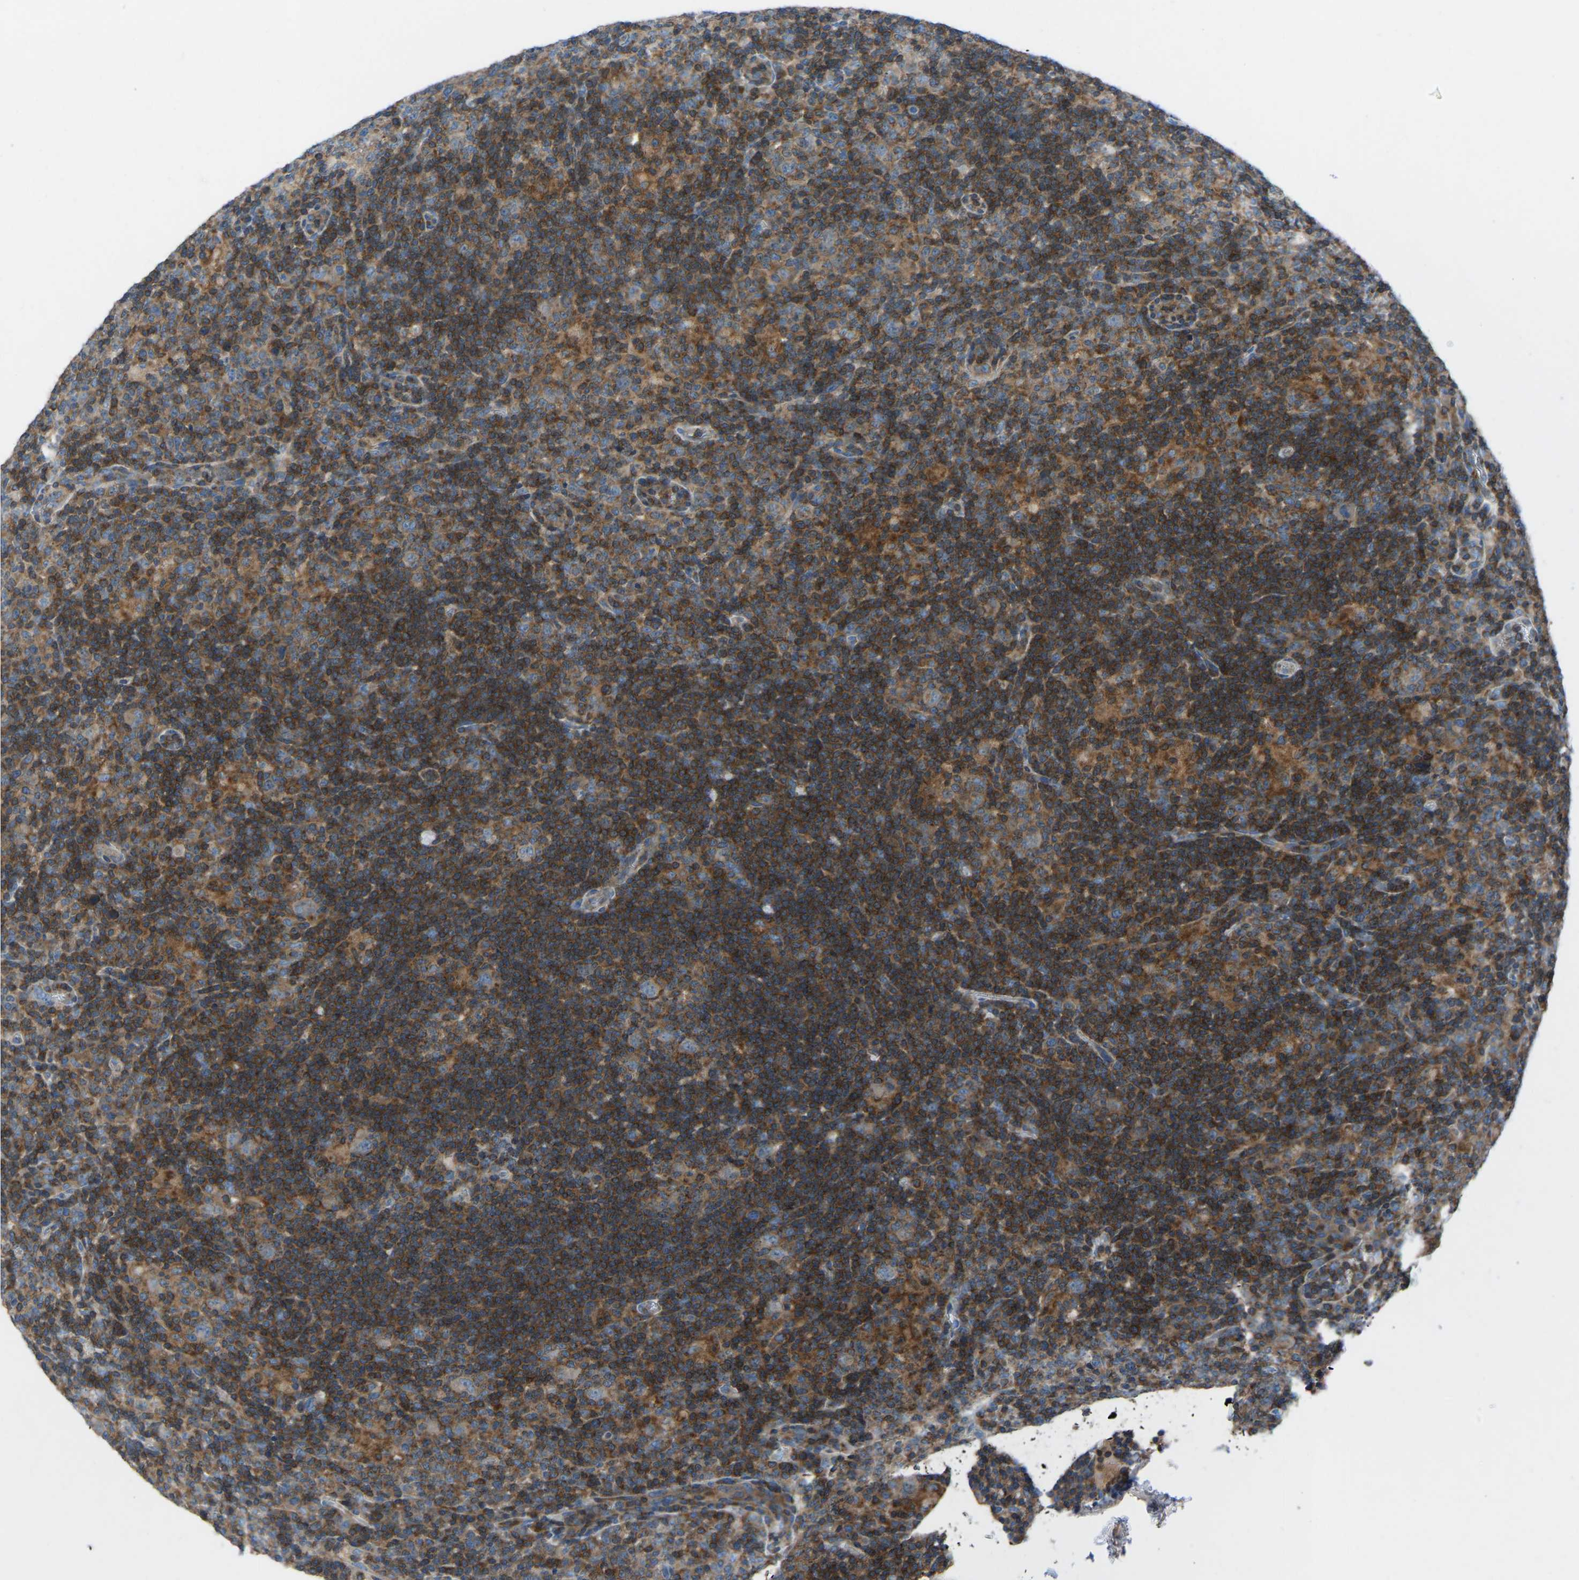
{"staining": {"intensity": "weak", "quantity": ">75%", "location": "cytoplasmic/membranous"}, "tissue": "lymphoma", "cell_type": "Tumor cells", "image_type": "cancer", "snomed": [{"axis": "morphology", "description": "Hodgkin's disease, NOS"}, {"axis": "topography", "description": "Lymph node"}], "caption": "Immunohistochemical staining of lymphoma reveals low levels of weak cytoplasmic/membranous protein expression in approximately >75% of tumor cells.", "gene": "GRK6", "patient": {"sex": "female", "age": 57}}